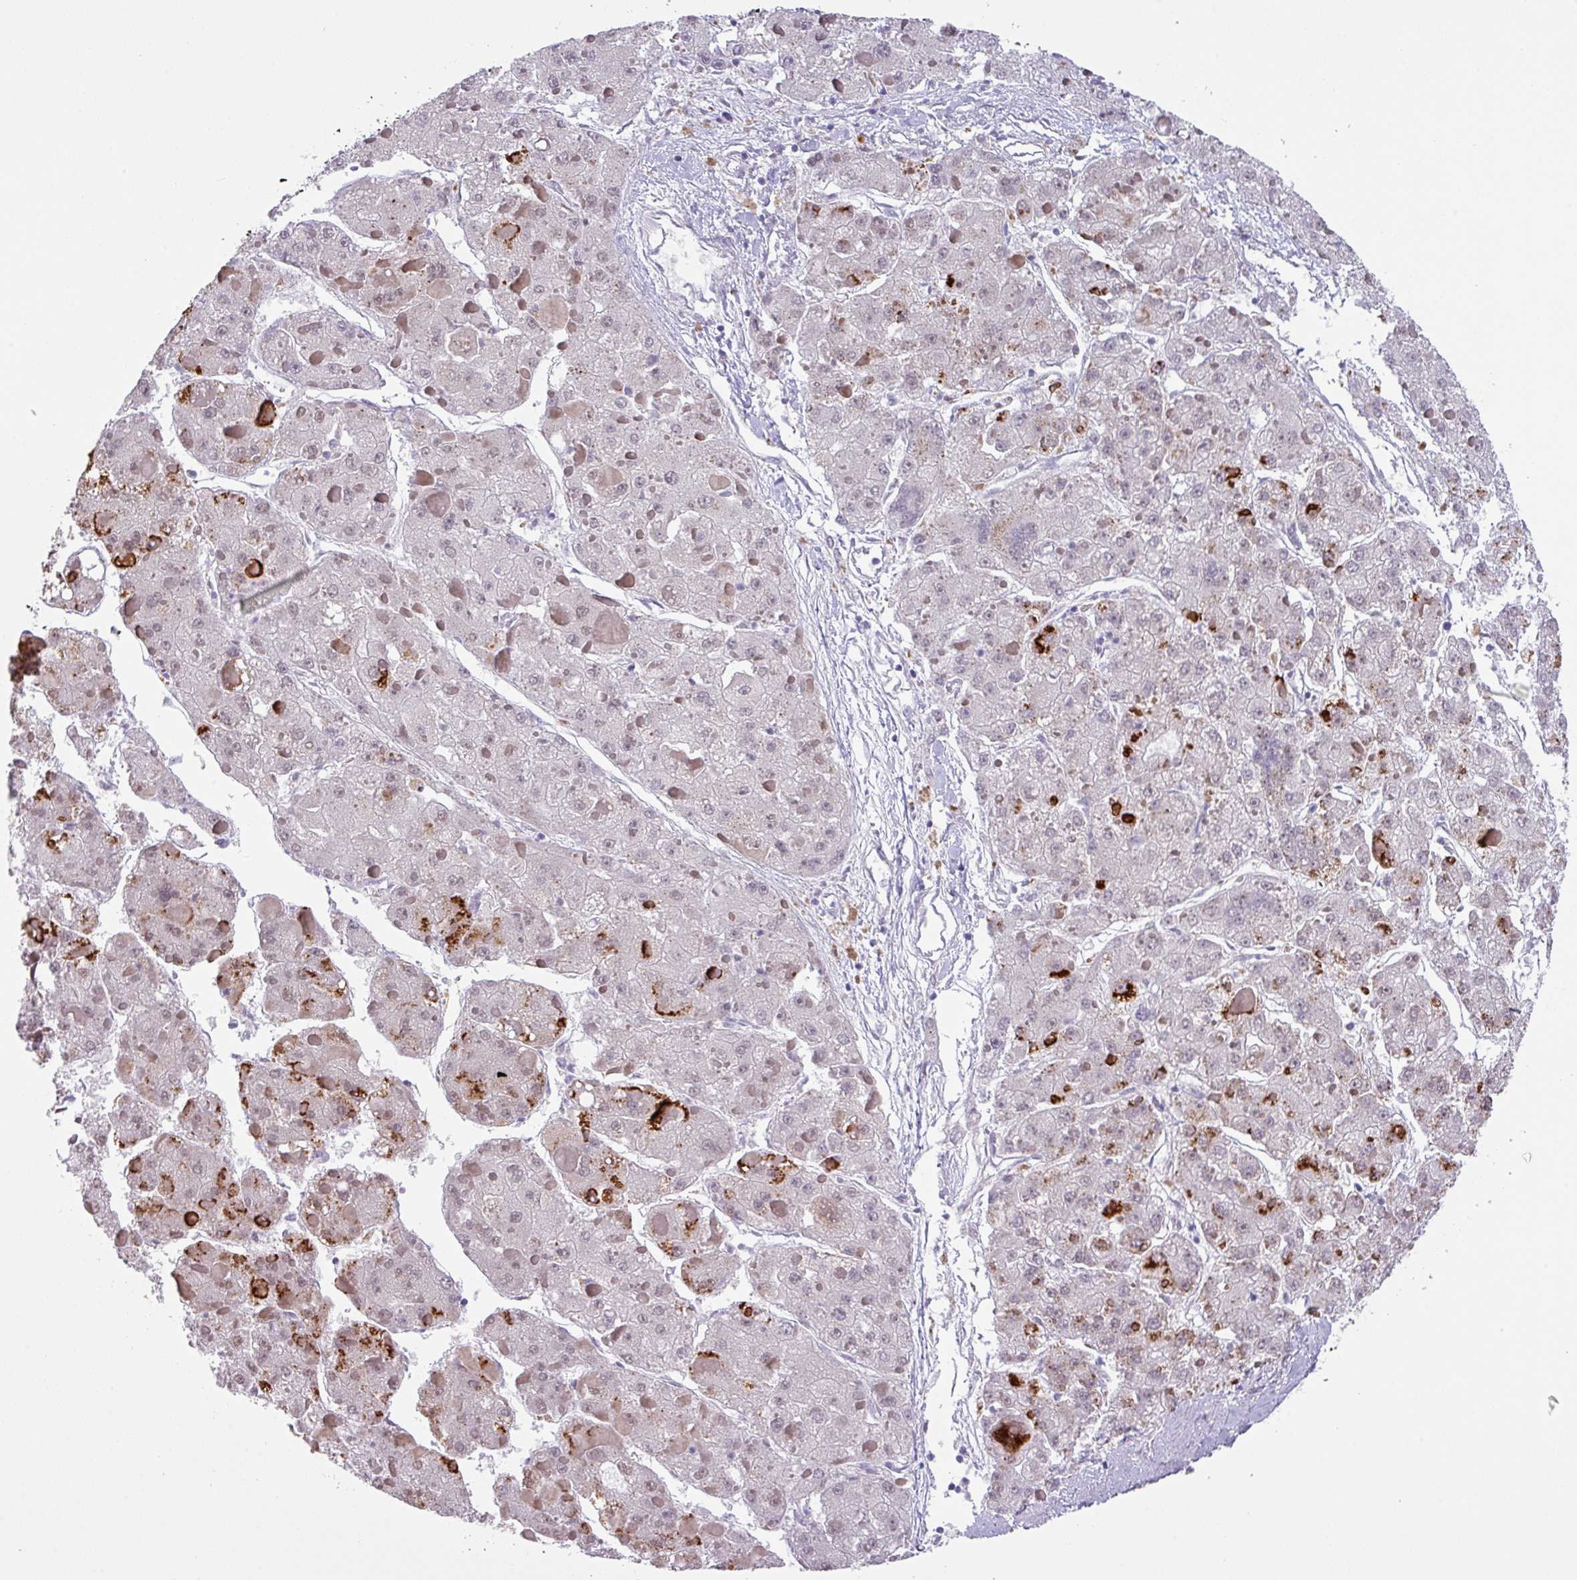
{"staining": {"intensity": "moderate", "quantity": "25%-75%", "location": "cytoplasmic/membranous"}, "tissue": "liver cancer", "cell_type": "Tumor cells", "image_type": "cancer", "snomed": [{"axis": "morphology", "description": "Carcinoma, Hepatocellular, NOS"}, {"axis": "topography", "description": "Liver"}], "caption": "IHC of human liver hepatocellular carcinoma exhibits medium levels of moderate cytoplasmic/membranous staining in approximately 25%-75% of tumor cells.", "gene": "ANKRD13B", "patient": {"sex": "female", "age": 73}}